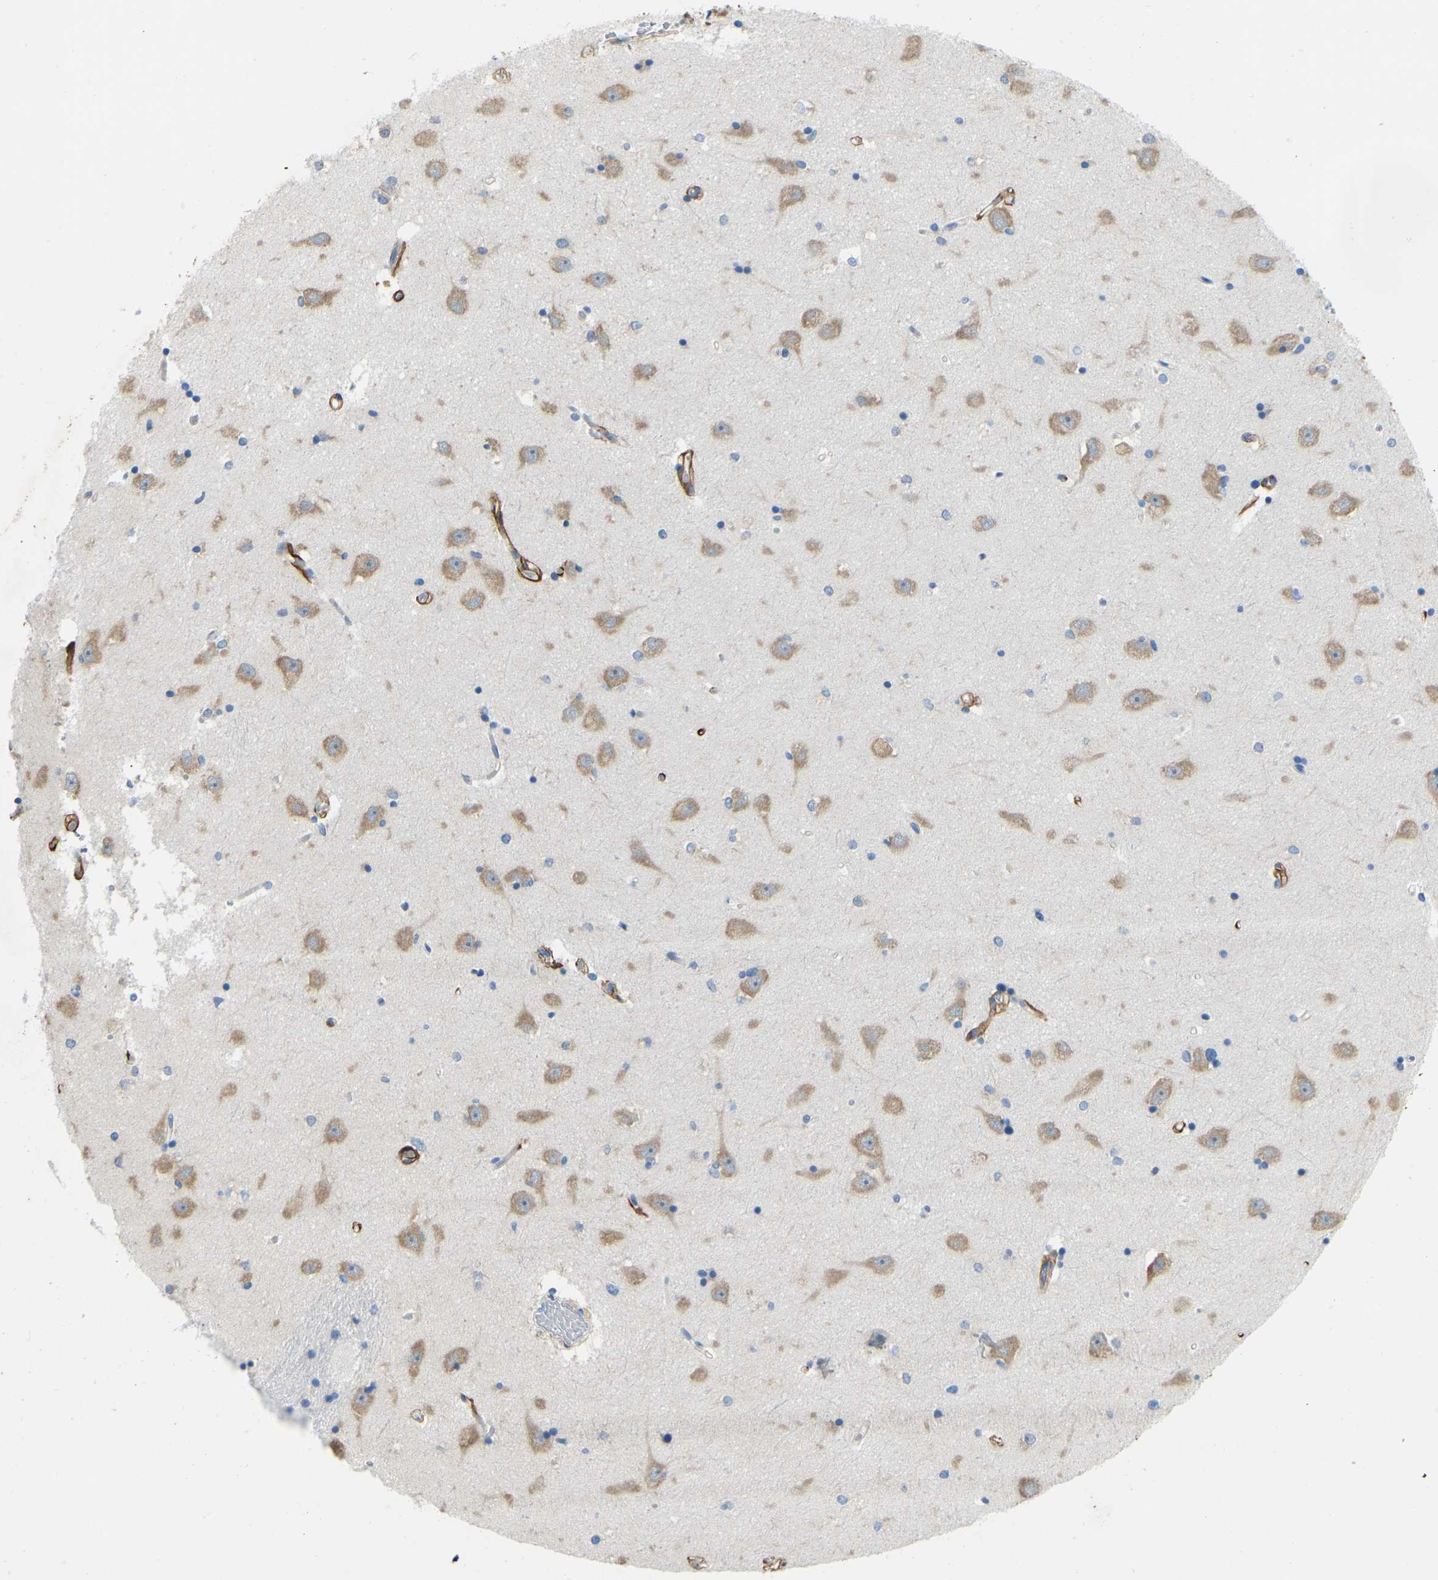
{"staining": {"intensity": "negative", "quantity": "none", "location": "none"}, "tissue": "hippocampus", "cell_type": "Glial cells", "image_type": "normal", "snomed": [{"axis": "morphology", "description": "Normal tissue, NOS"}, {"axis": "topography", "description": "Hippocampus"}], "caption": "Immunohistochemistry (IHC) histopathology image of normal hippocampus stained for a protein (brown), which displays no positivity in glial cells. (DAB (3,3'-diaminobenzidine) IHC, high magnification).", "gene": "COL15A1", "patient": {"sex": "male", "age": 45}}